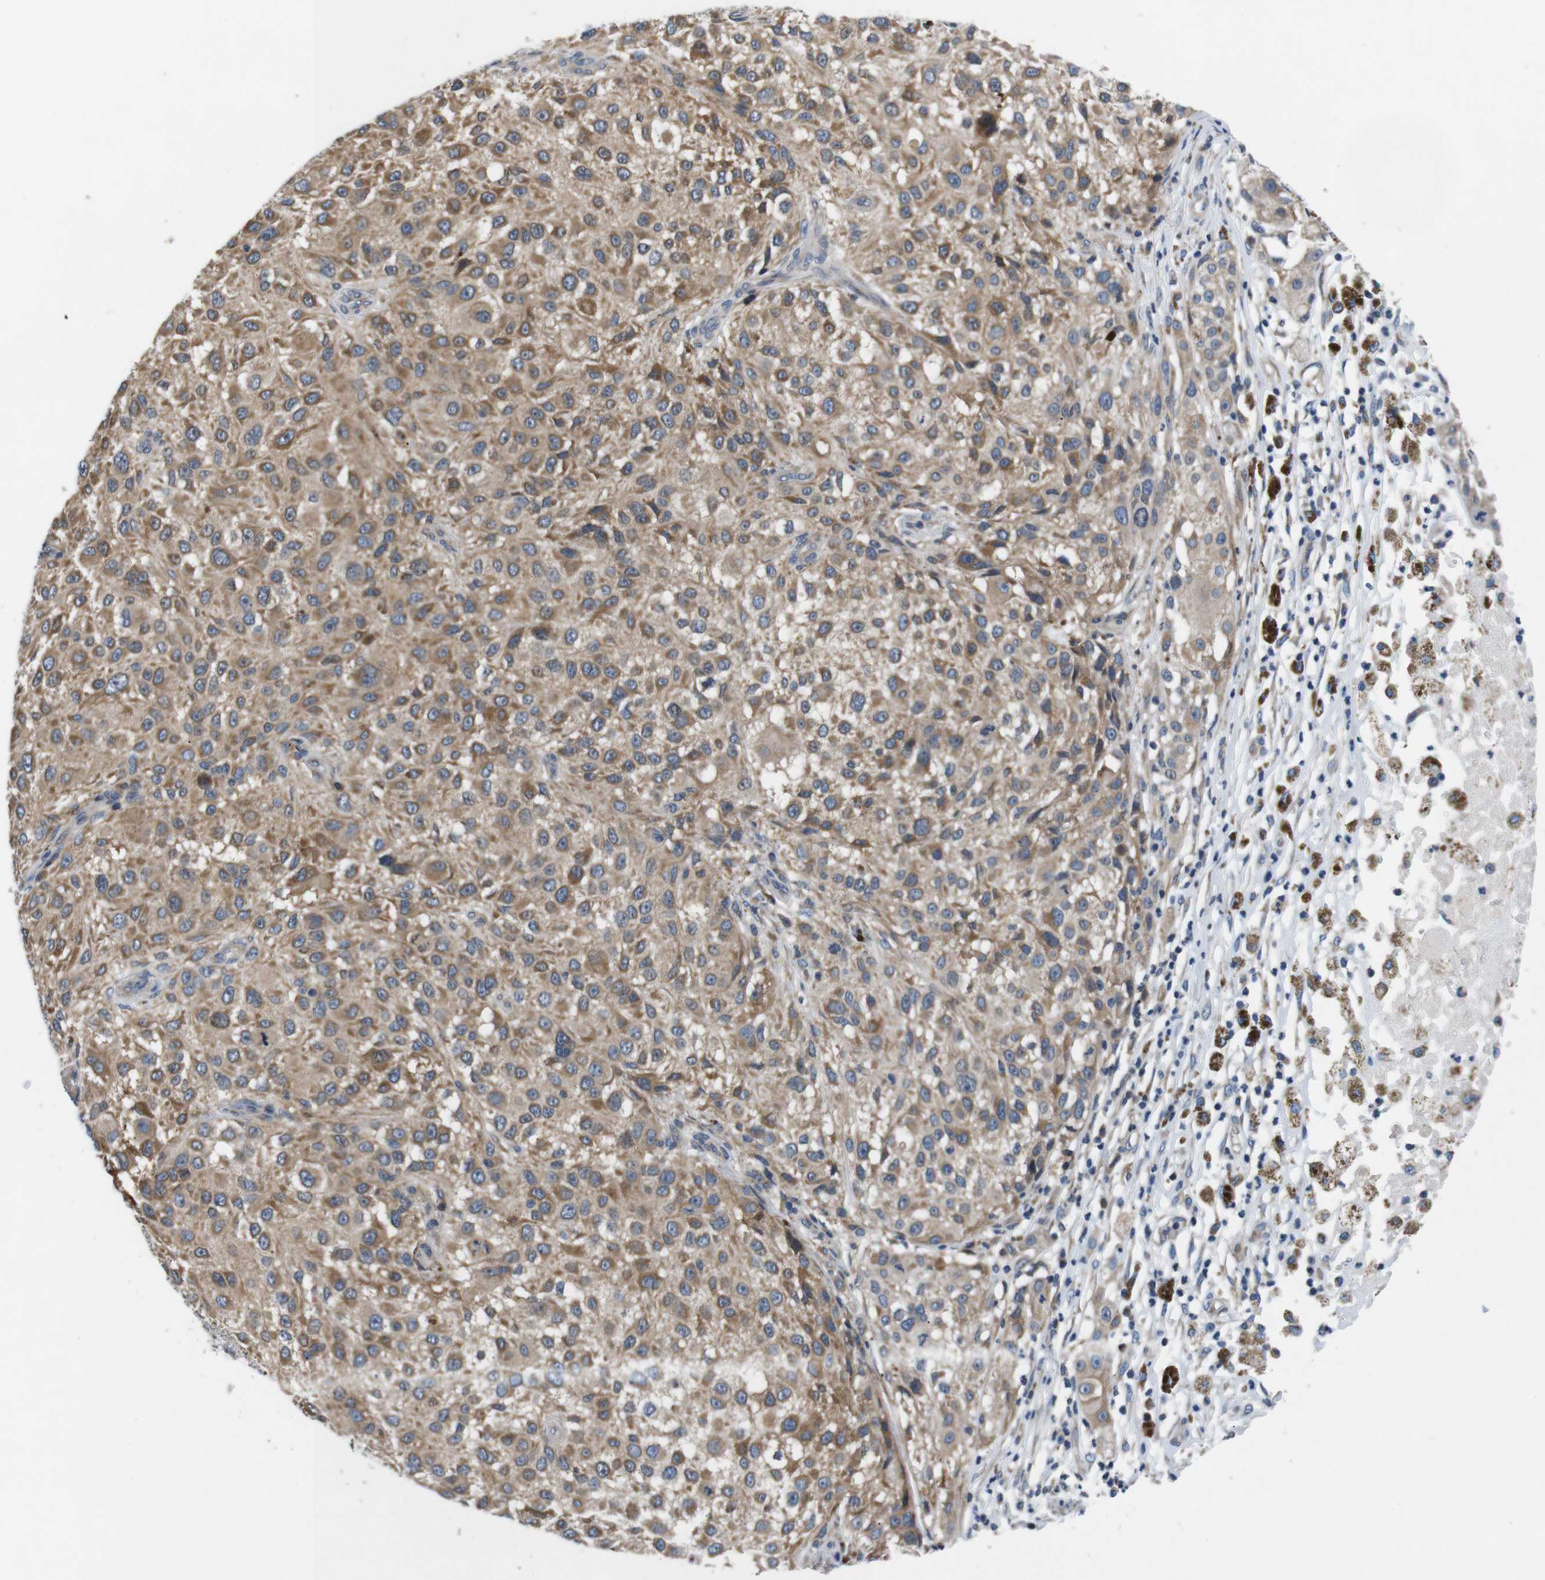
{"staining": {"intensity": "moderate", "quantity": ">75%", "location": "cytoplasmic/membranous"}, "tissue": "melanoma", "cell_type": "Tumor cells", "image_type": "cancer", "snomed": [{"axis": "morphology", "description": "Necrosis, NOS"}, {"axis": "morphology", "description": "Malignant melanoma, NOS"}, {"axis": "topography", "description": "Skin"}], "caption": "This histopathology image shows immunohistochemistry (IHC) staining of malignant melanoma, with medium moderate cytoplasmic/membranous positivity in approximately >75% of tumor cells.", "gene": "JAK1", "patient": {"sex": "female", "age": 87}}